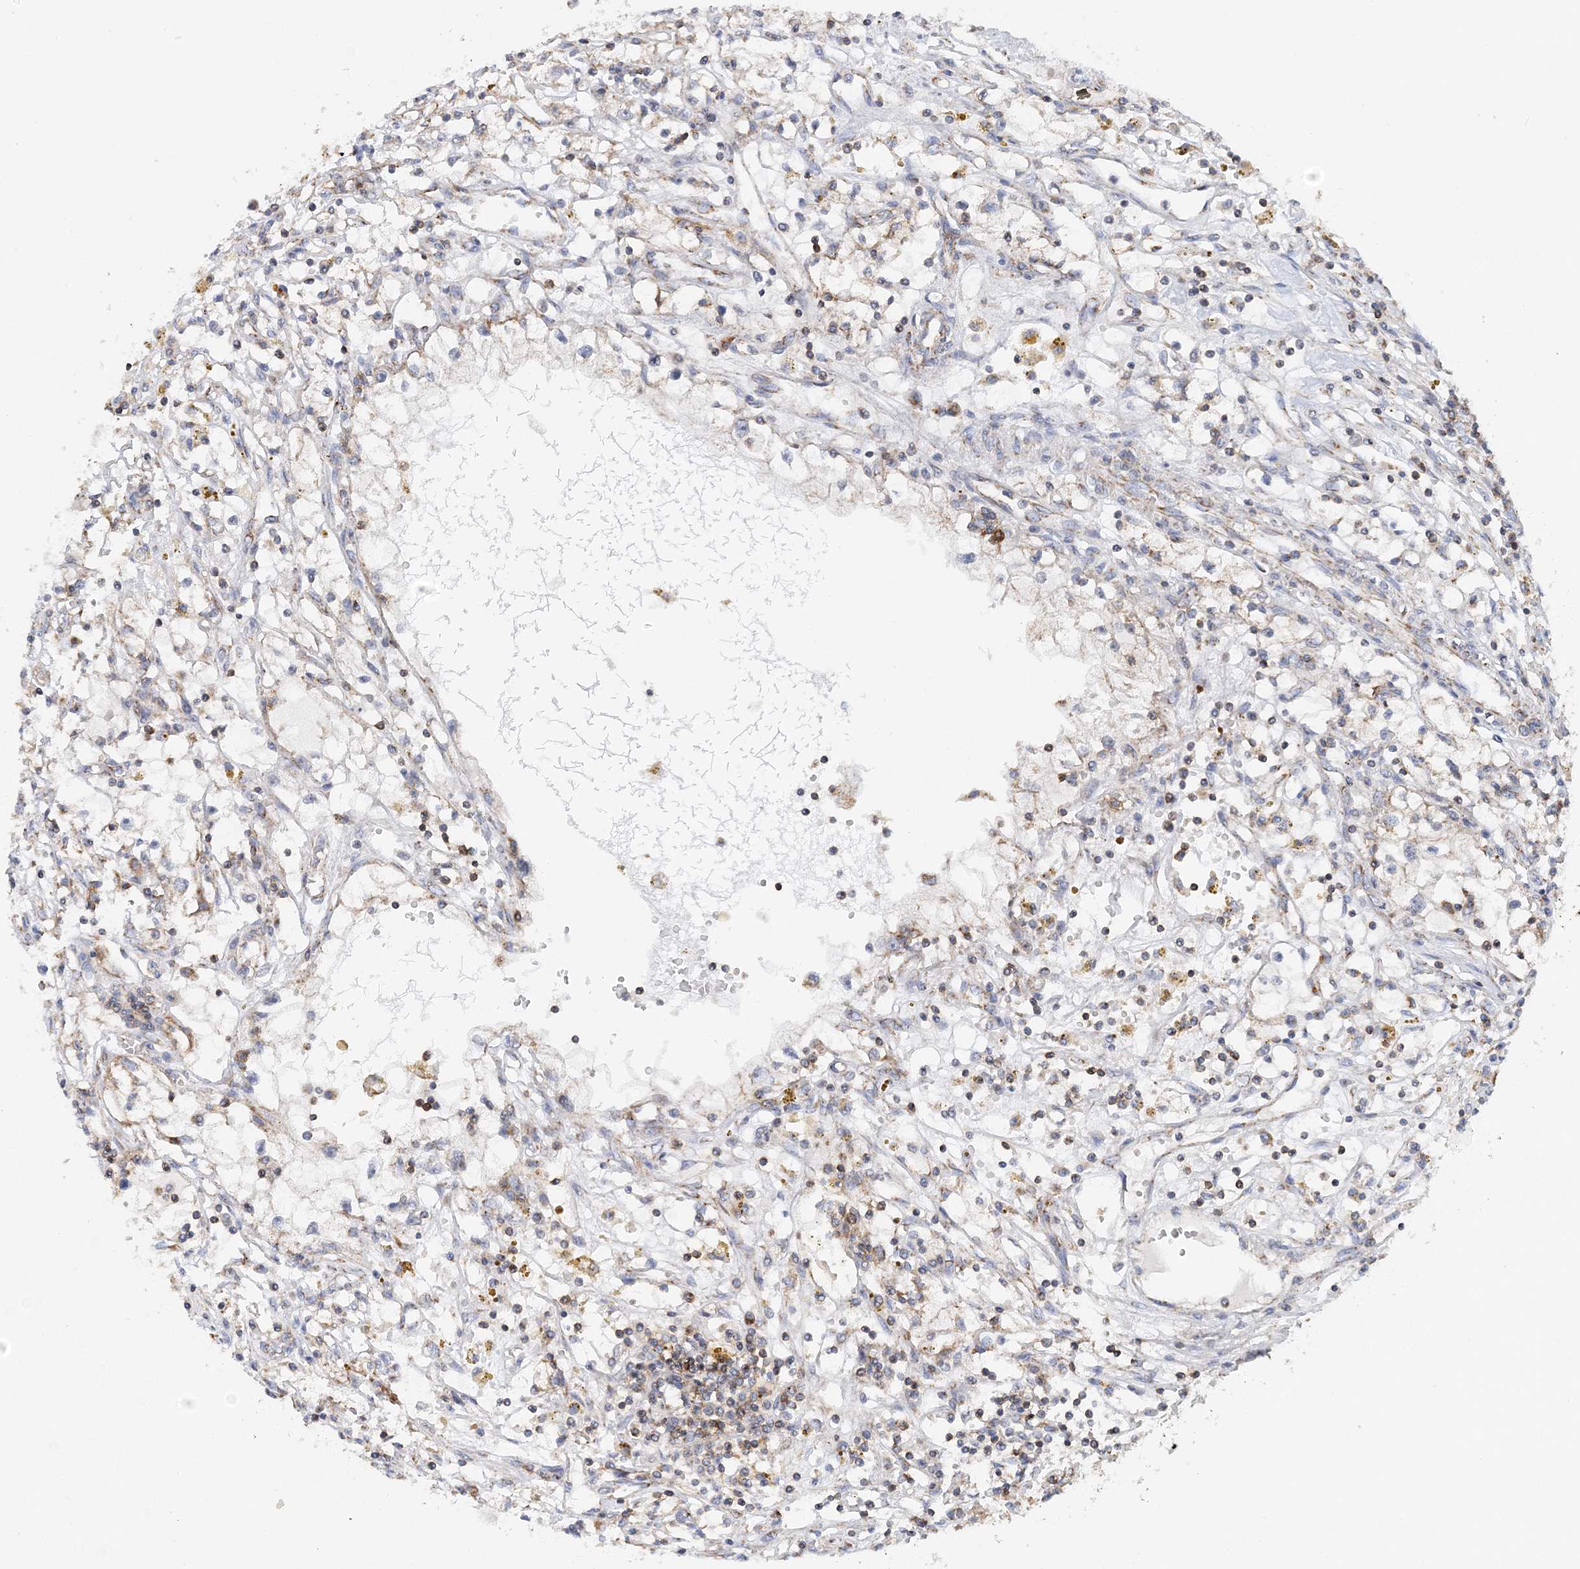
{"staining": {"intensity": "weak", "quantity": "<25%", "location": "cytoplasmic/membranous"}, "tissue": "renal cancer", "cell_type": "Tumor cells", "image_type": "cancer", "snomed": [{"axis": "morphology", "description": "Adenocarcinoma, NOS"}, {"axis": "topography", "description": "Kidney"}], "caption": "Adenocarcinoma (renal) was stained to show a protein in brown. There is no significant positivity in tumor cells.", "gene": "TTC32", "patient": {"sex": "male", "age": 56}}